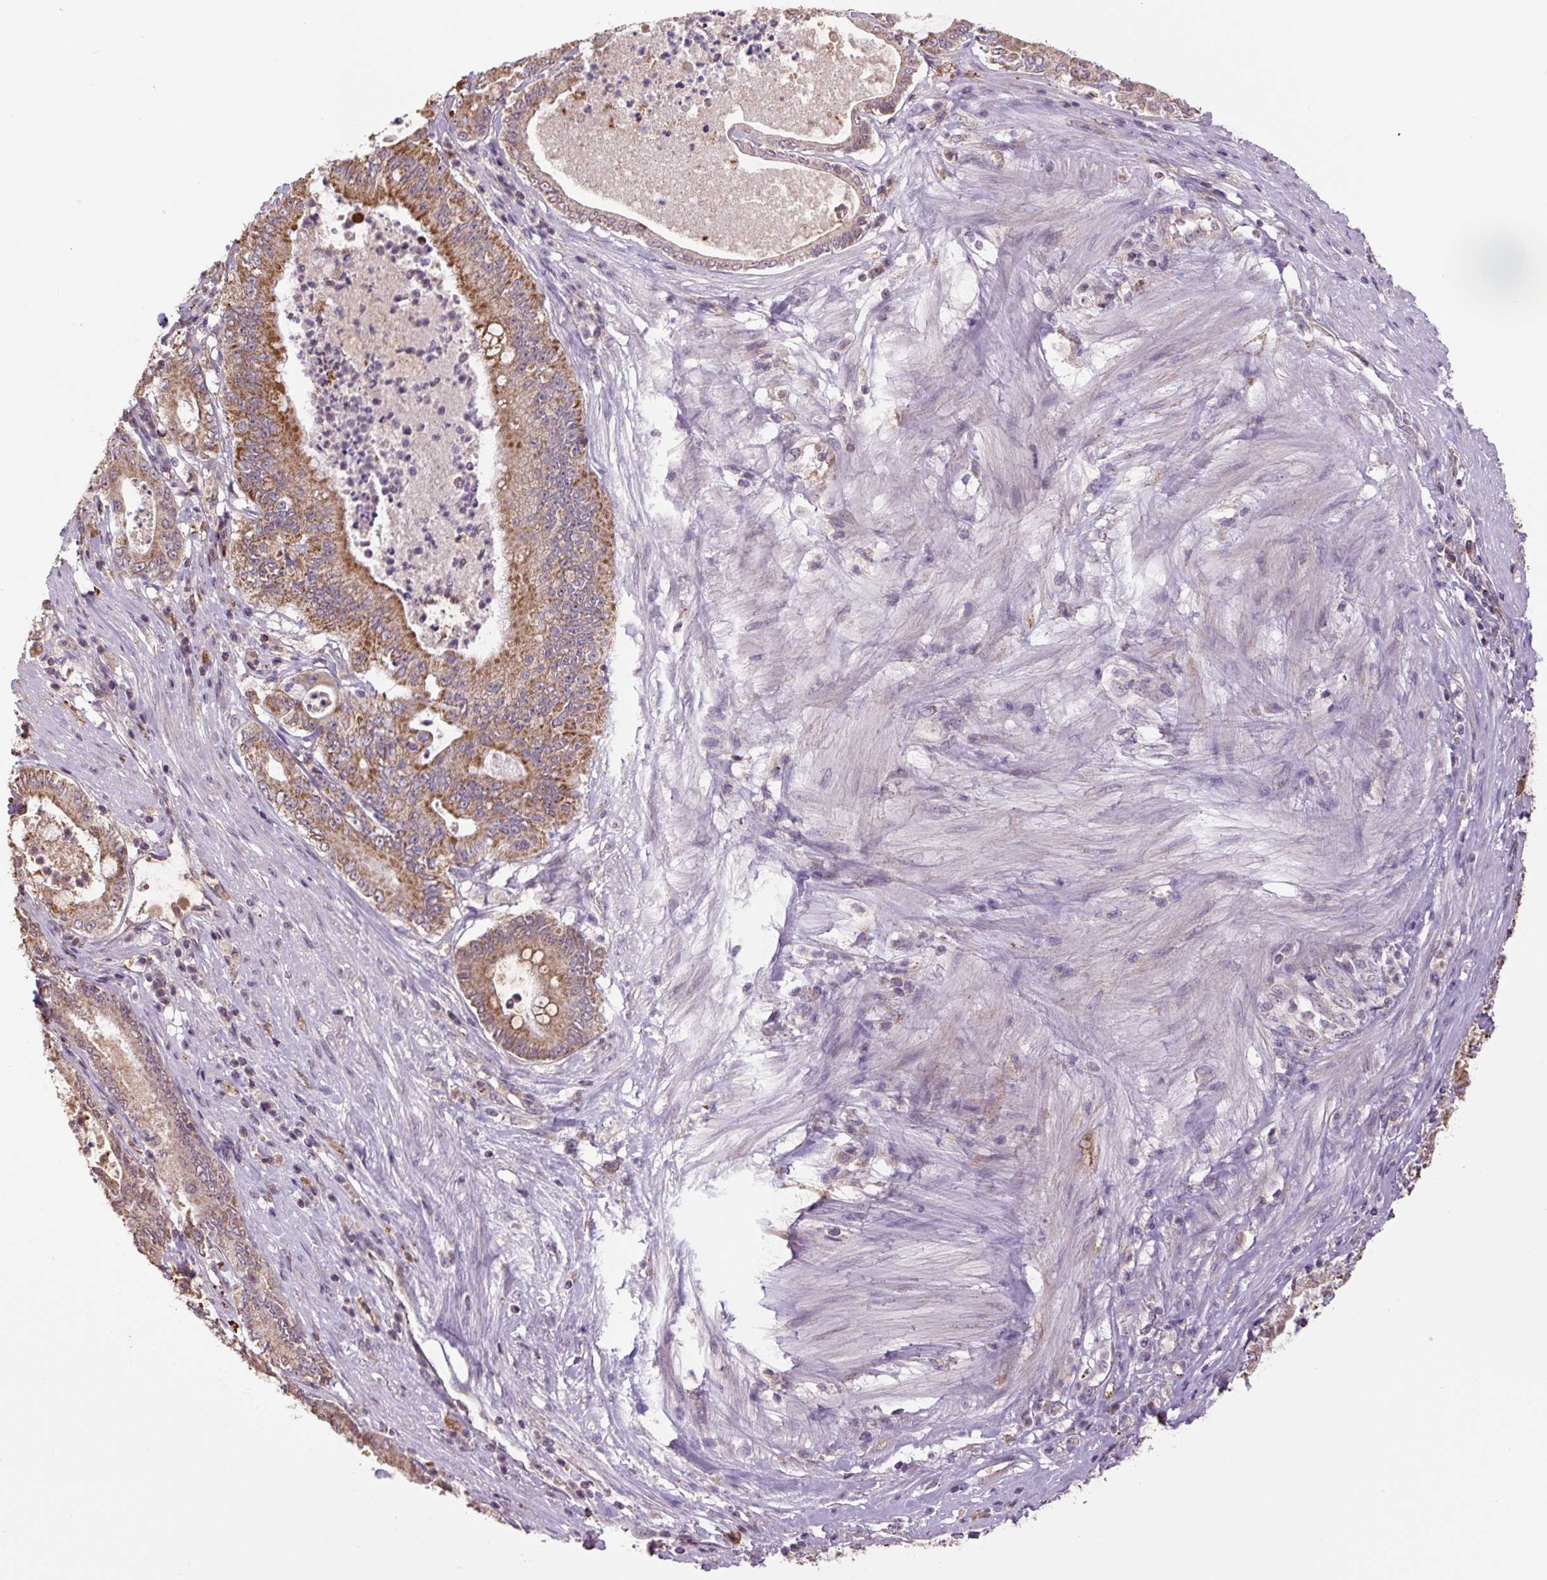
{"staining": {"intensity": "moderate", "quantity": ">75%", "location": "cytoplasmic/membranous"}, "tissue": "pancreatic cancer", "cell_type": "Tumor cells", "image_type": "cancer", "snomed": [{"axis": "morphology", "description": "Adenocarcinoma, NOS"}, {"axis": "topography", "description": "Pancreas"}], "caption": "Tumor cells reveal medium levels of moderate cytoplasmic/membranous staining in about >75% of cells in human pancreatic adenocarcinoma. The staining is performed using DAB brown chromogen to label protein expression. The nuclei are counter-stained blue using hematoxylin.", "gene": "SGF29", "patient": {"sex": "male", "age": 71}}